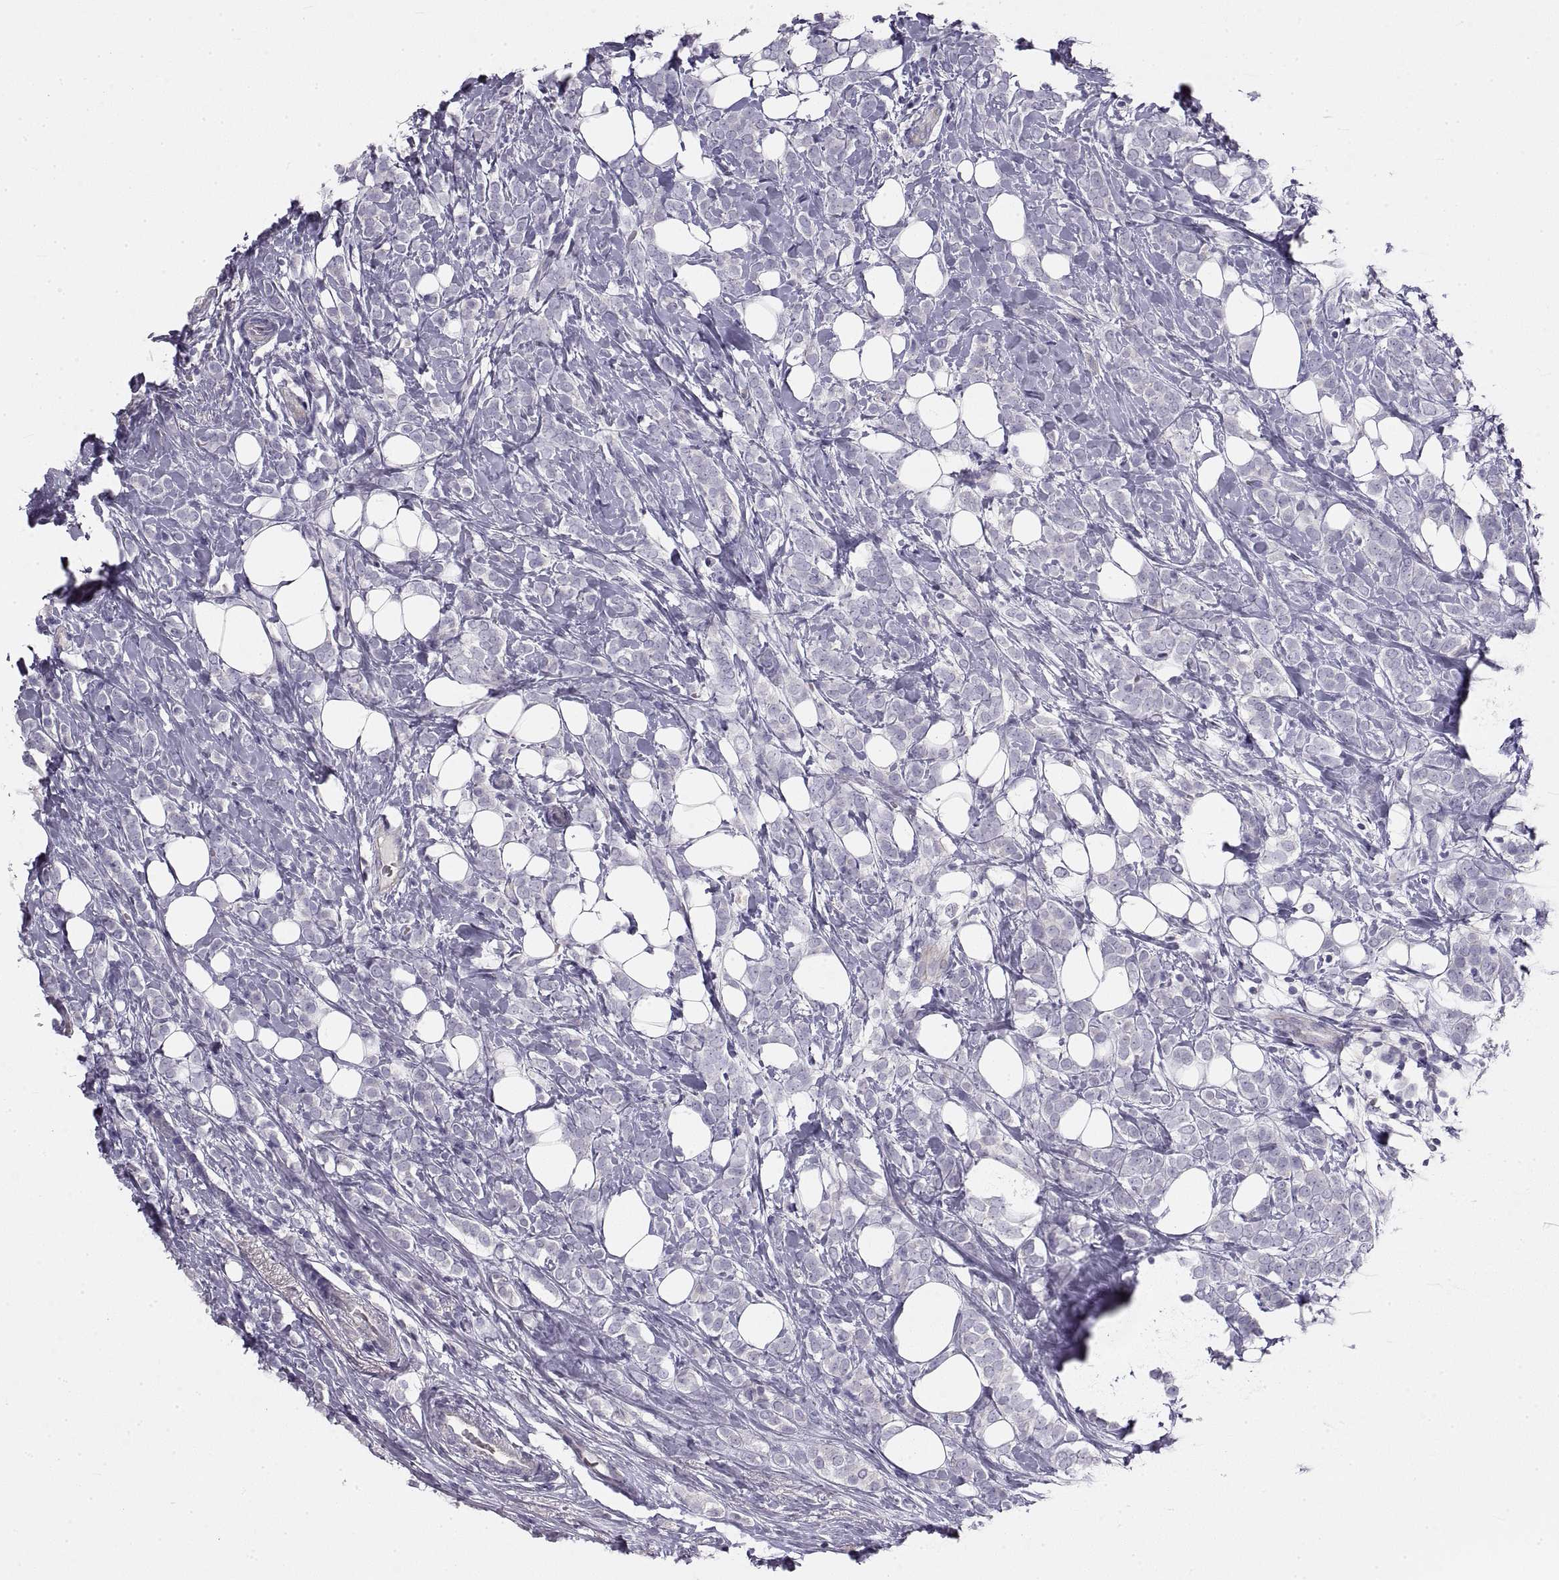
{"staining": {"intensity": "negative", "quantity": "none", "location": "none"}, "tissue": "breast cancer", "cell_type": "Tumor cells", "image_type": "cancer", "snomed": [{"axis": "morphology", "description": "Lobular carcinoma"}, {"axis": "topography", "description": "Breast"}], "caption": "Lobular carcinoma (breast) was stained to show a protein in brown. There is no significant positivity in tumor cells. (Stains: DAB (3,3'-diaminobenzidine) IHC with hematoxylin counter stain, Microscopy: brightfield microscopy at high magnification).", "gene": "CRYBB3", "patient": {"sex": "female", "age": 49}}